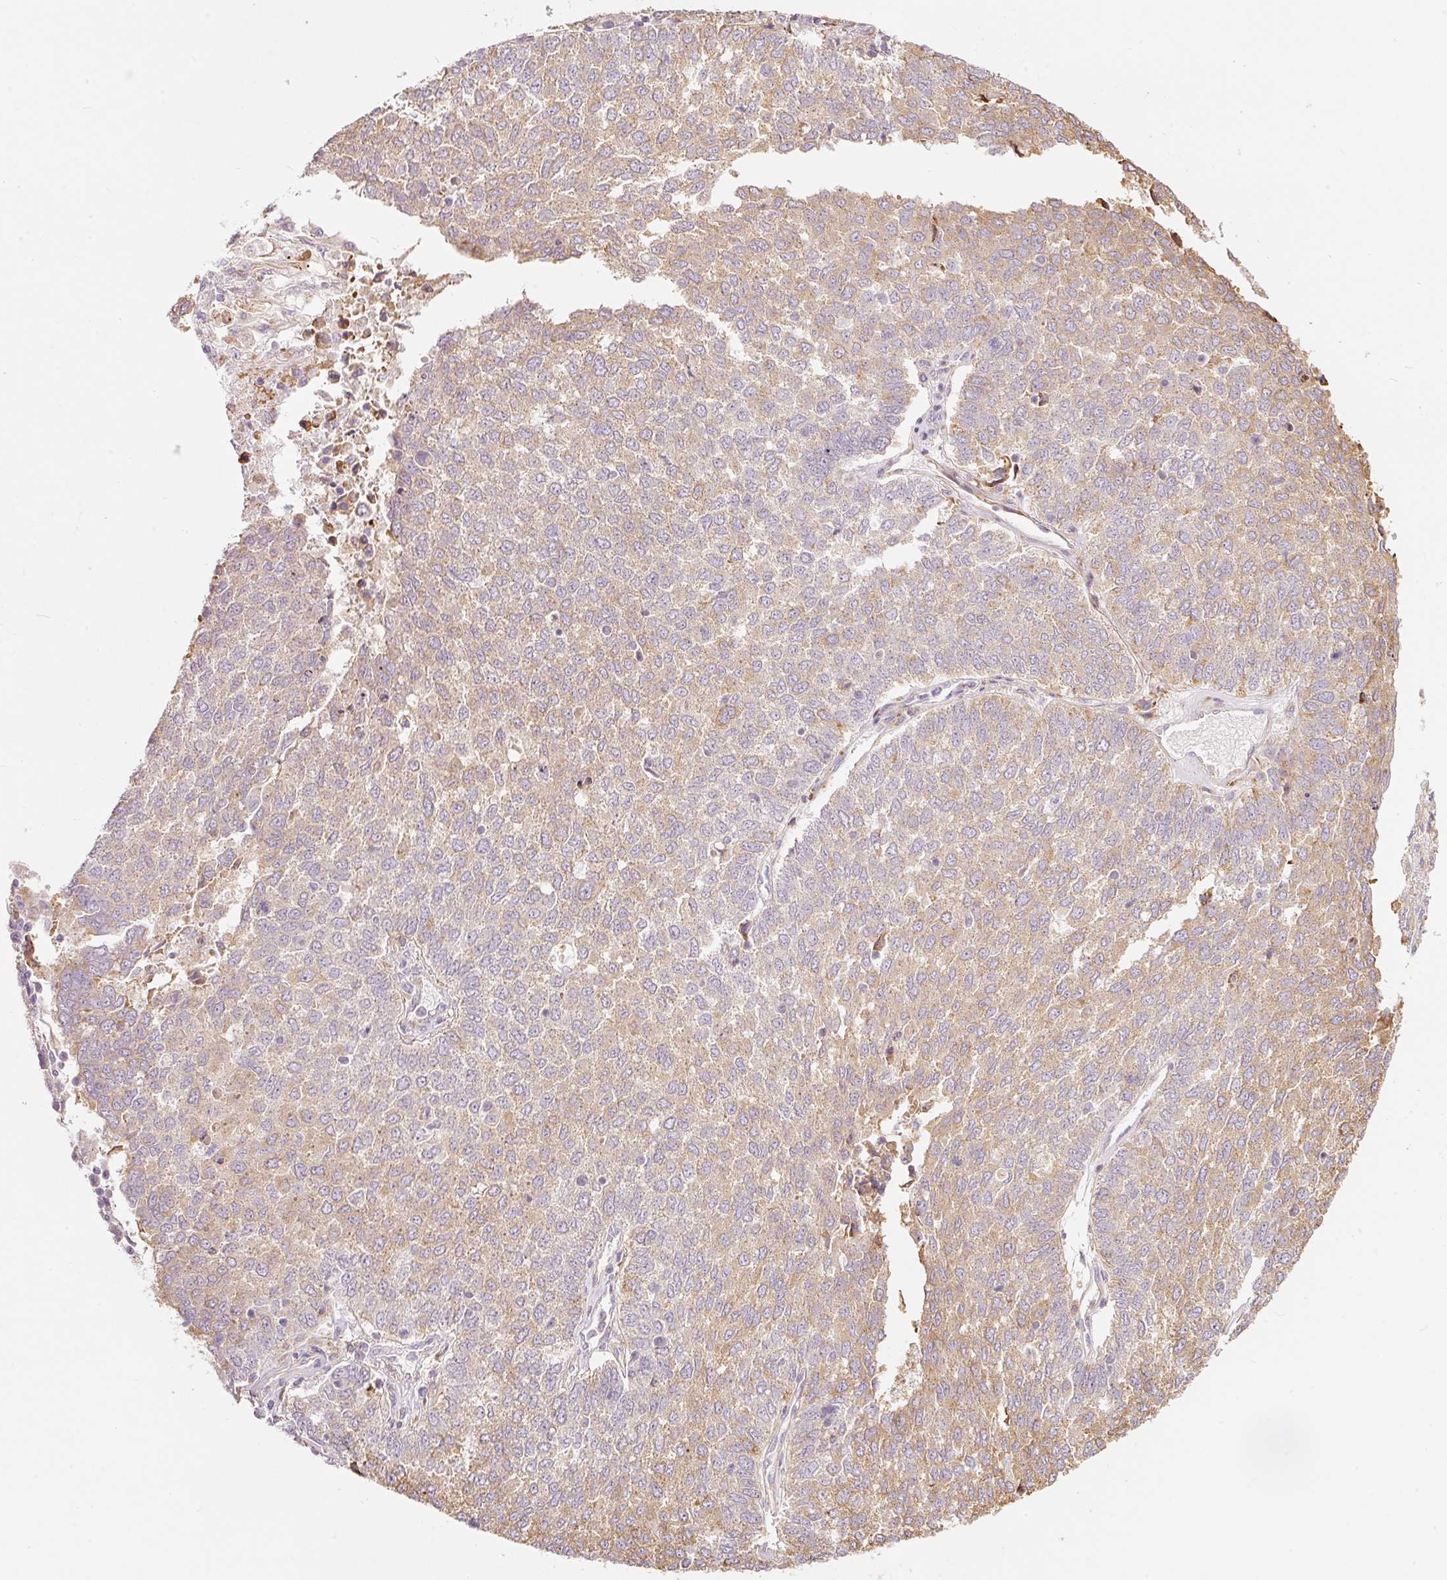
{"staining": {"intensity": "weak", "quantity": ">75%", "location": "cytoplasmic/membranous"}, "tissue": "lung cancer", "cell_type": "Tumor cells", "image_type": "cancer", "snomed": [{"axis": "morphology", "description": "Squamous cell carcinoma, NOS"}, {"axis": "topography", "description": "Lung"}], "caption": "About >75% of tumor cells in human squamous cell carcinoma (lung) show weak cytoplasmic/membranous protein positivity as visualized by brown immunohistochemical staining.", "gene": "SNAPC5", "patient": {"sex": "male", "age": 73}}